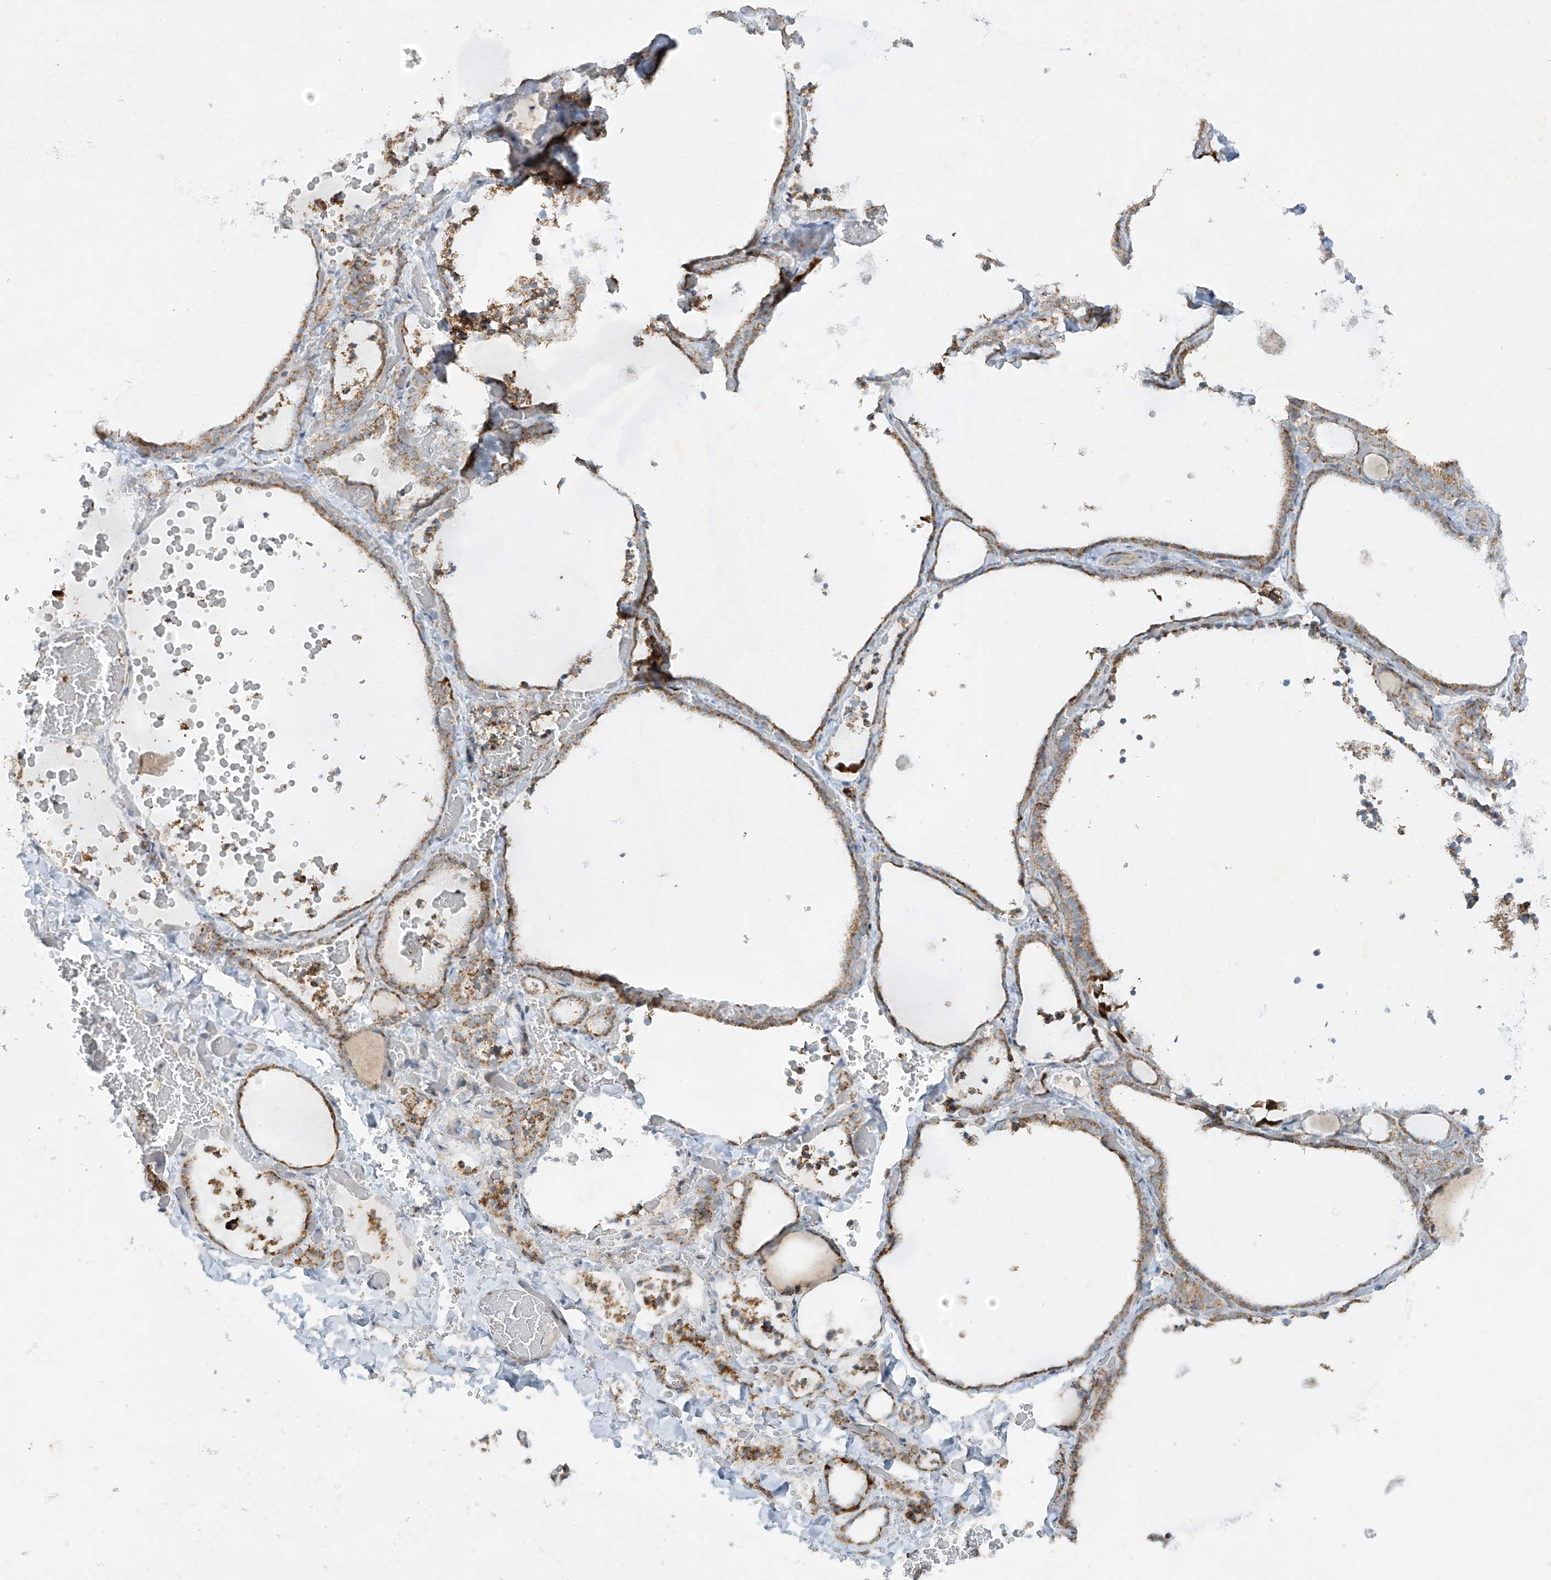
{"staining": {"intensity": "moderate", "quantity": "25%-75%", "location": "cytoplasmic/membranous"}, "tissue": "thyroid gland", "cell_type": "Glandular cells", "image_type": "normal", "snomed": [{"axis": "morphology", "description": "Normal tissue, NOS"}, {"axis": "topography", "description": "Thyroid gland"}], "caption": "The photomicrograph demonstrates immunohistochemical staining of unremarkable thyroid gland. There is moderate cytoplasmic/membranous staining is present in approximately 25%-75% of glandular cells. The protein is stained brown, and the nuclei are stained in blue (DAB (3,3'-diaminobenzidine) IHC with brightfield microscopy, high magnification).", "gene": "SMDT1", "patient": {"sex": "female", "age": 22}}